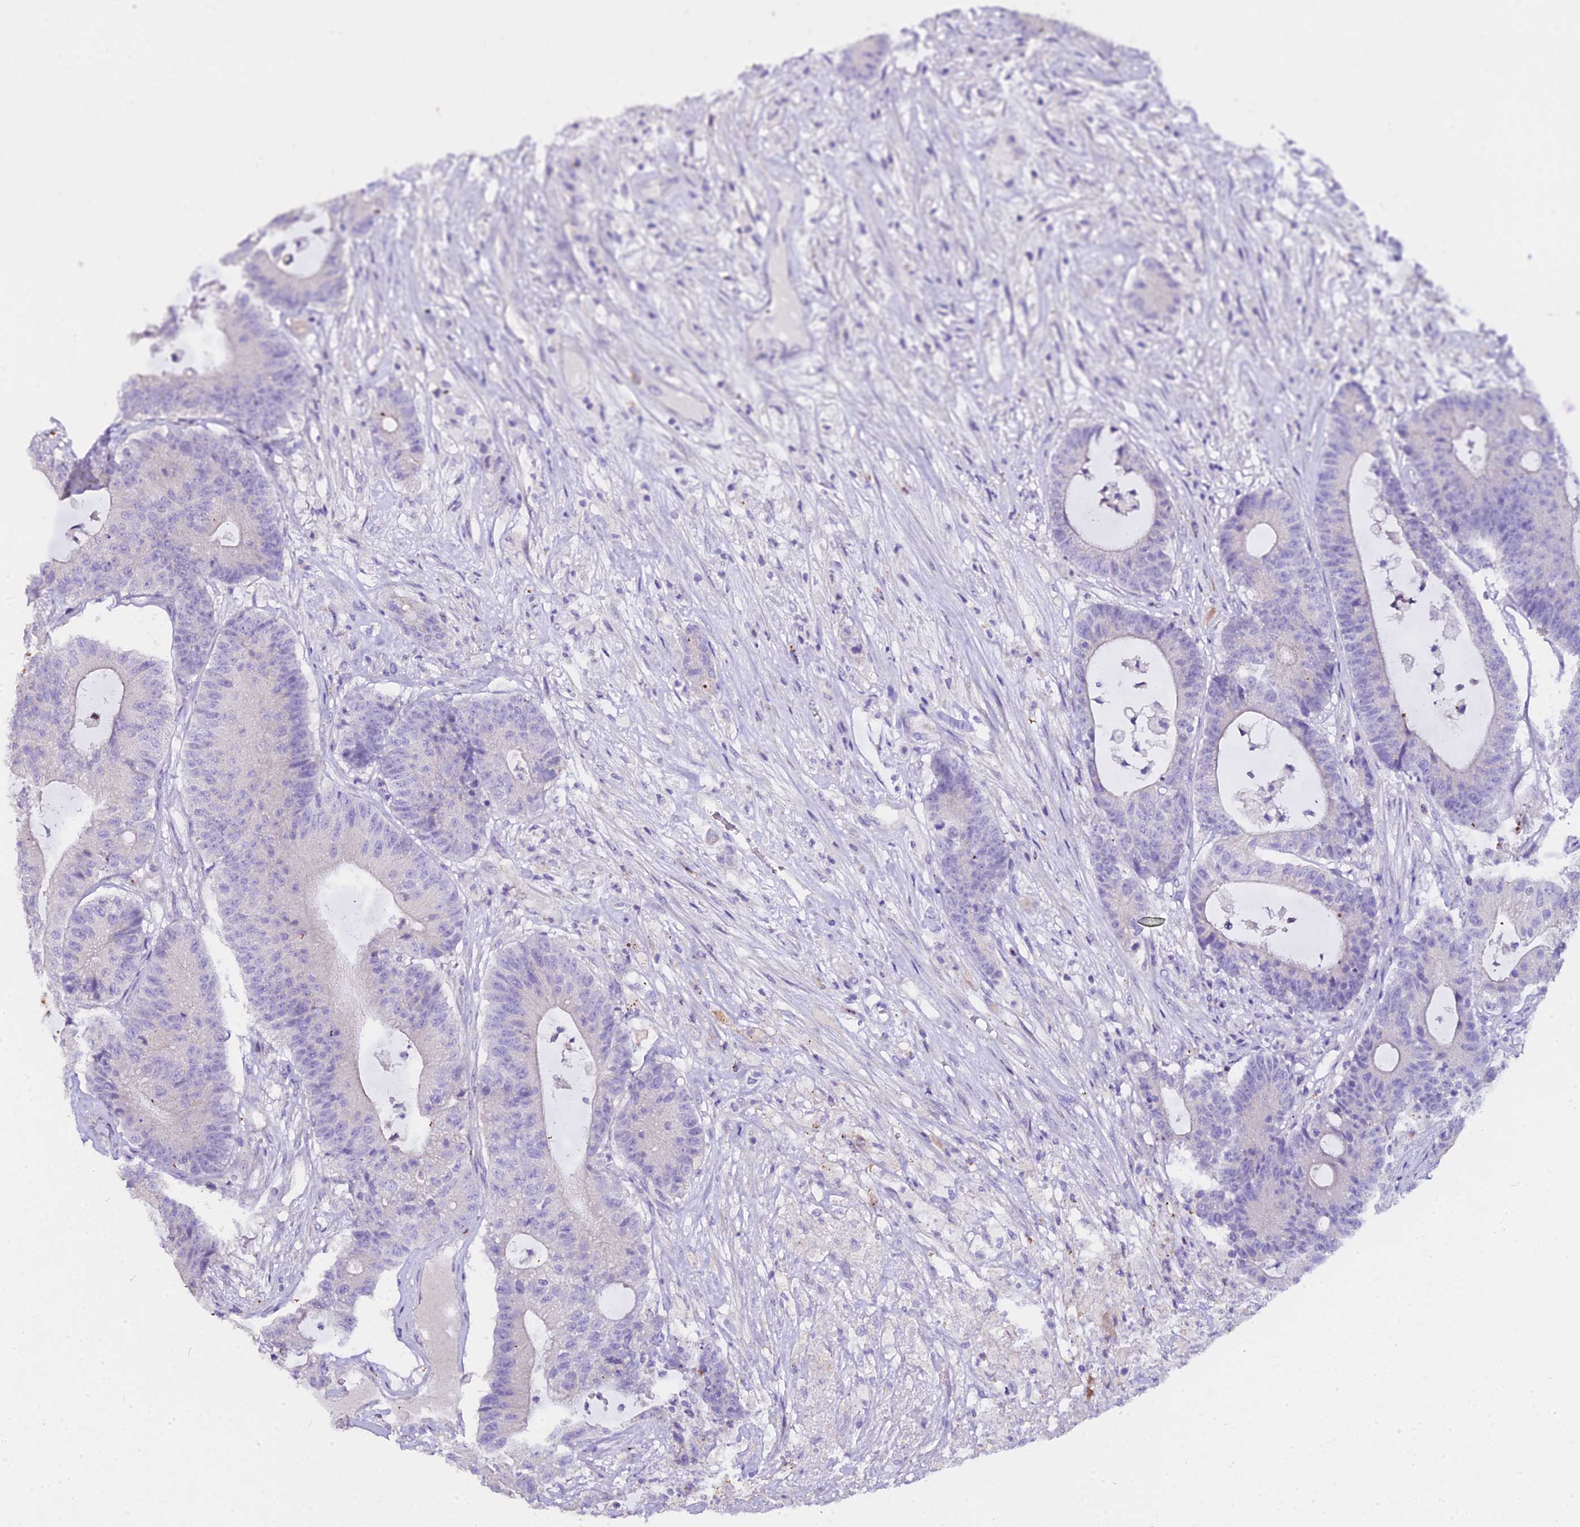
{"staining": {"intensity": "negative", "quantity": "none", "location": "none"}, "tissue": "colorectal cancer", "cell_type": "Tumor cells", "image_type": "cancer", "snomed": [{"axis": "morphology", "description": "Adenocarcinoma, NOS"}, {"axis": "topography", "description": "Colon"}], "caption": "IHC photomicrograph of human colorectal cancer (adenocarcinoma) stained for a protein (brown), which shows no staining in tumor cells. Brightfield microscopy of immunohistochemistry stained with DAB (3,3'-diaminobenzidine) (brown) and hematoxylin (blue), captured at high magnification.", "gene": "GLYAT", "patient": {"sex": "female", "age": 84}}